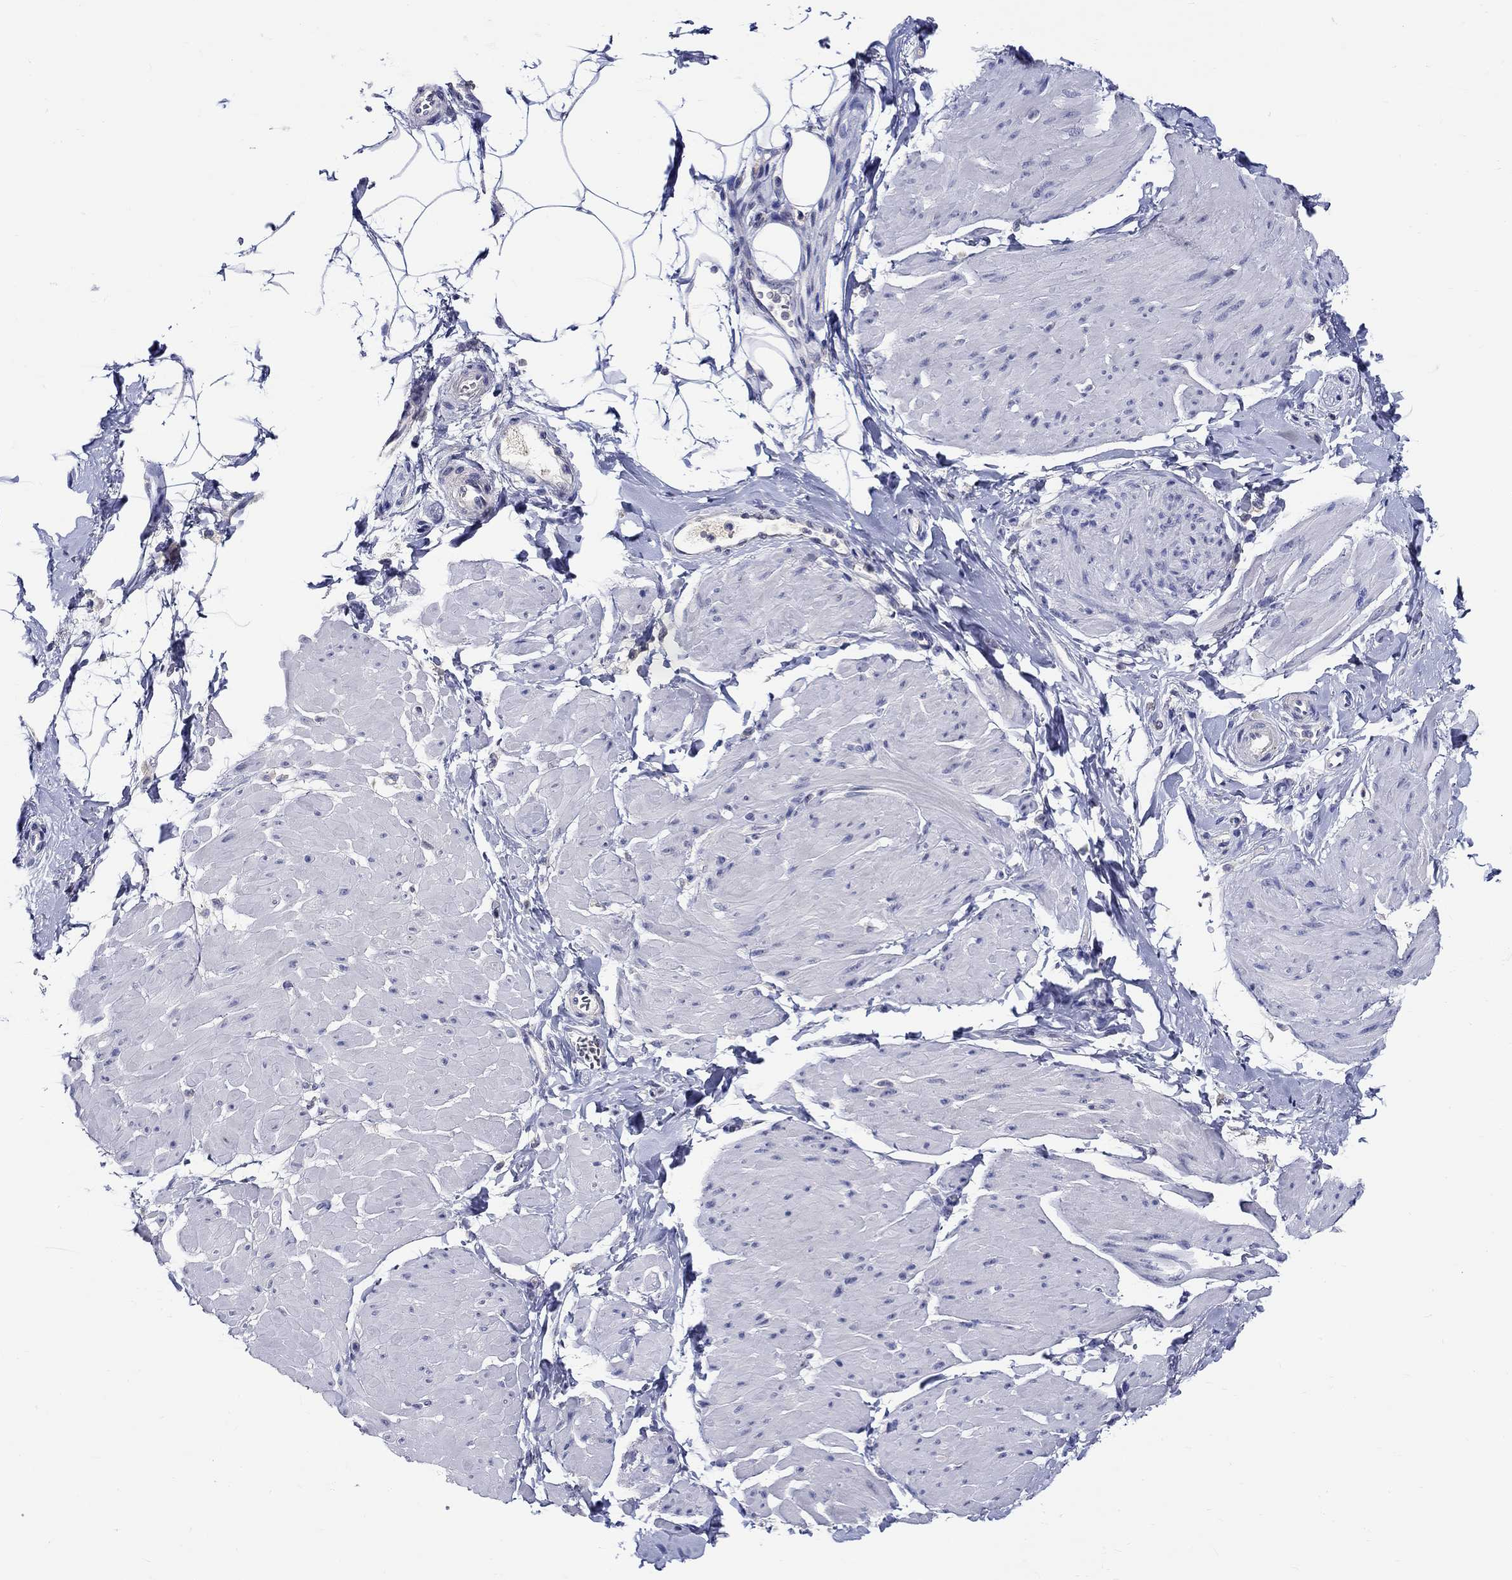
{"staining": {"intensity": "negative", "quantity": "none", "location": "none"}, "tissue": "smooth muscle", "cell_type": "Smooth muscle cells", "image_type": "normal", "snomed": [{"axis": "morphology", "description": "Normal tissue, NOS"}, {"axis": "topography", "description": "Adipose tissue"}, {"axis": "topography", "description": "Smooth muscle"}, {"axis": "topography", "description": "Peripheral nerve tissue"}], "caption": "A high-resolution image shows immunohistochemistry (IHC) staining of normal smooth muscle, which shows no significant staining in smooth muscle cells. Brightfield microscopy of immunohistochemistry (IHC) stained with DAB (3,3'-diaminobenzidine) (brown) and hematoxylin (blue), captured at high magnification.", "gene": "SLC30A3", "patient": {"sex": "male", "age": 83}}